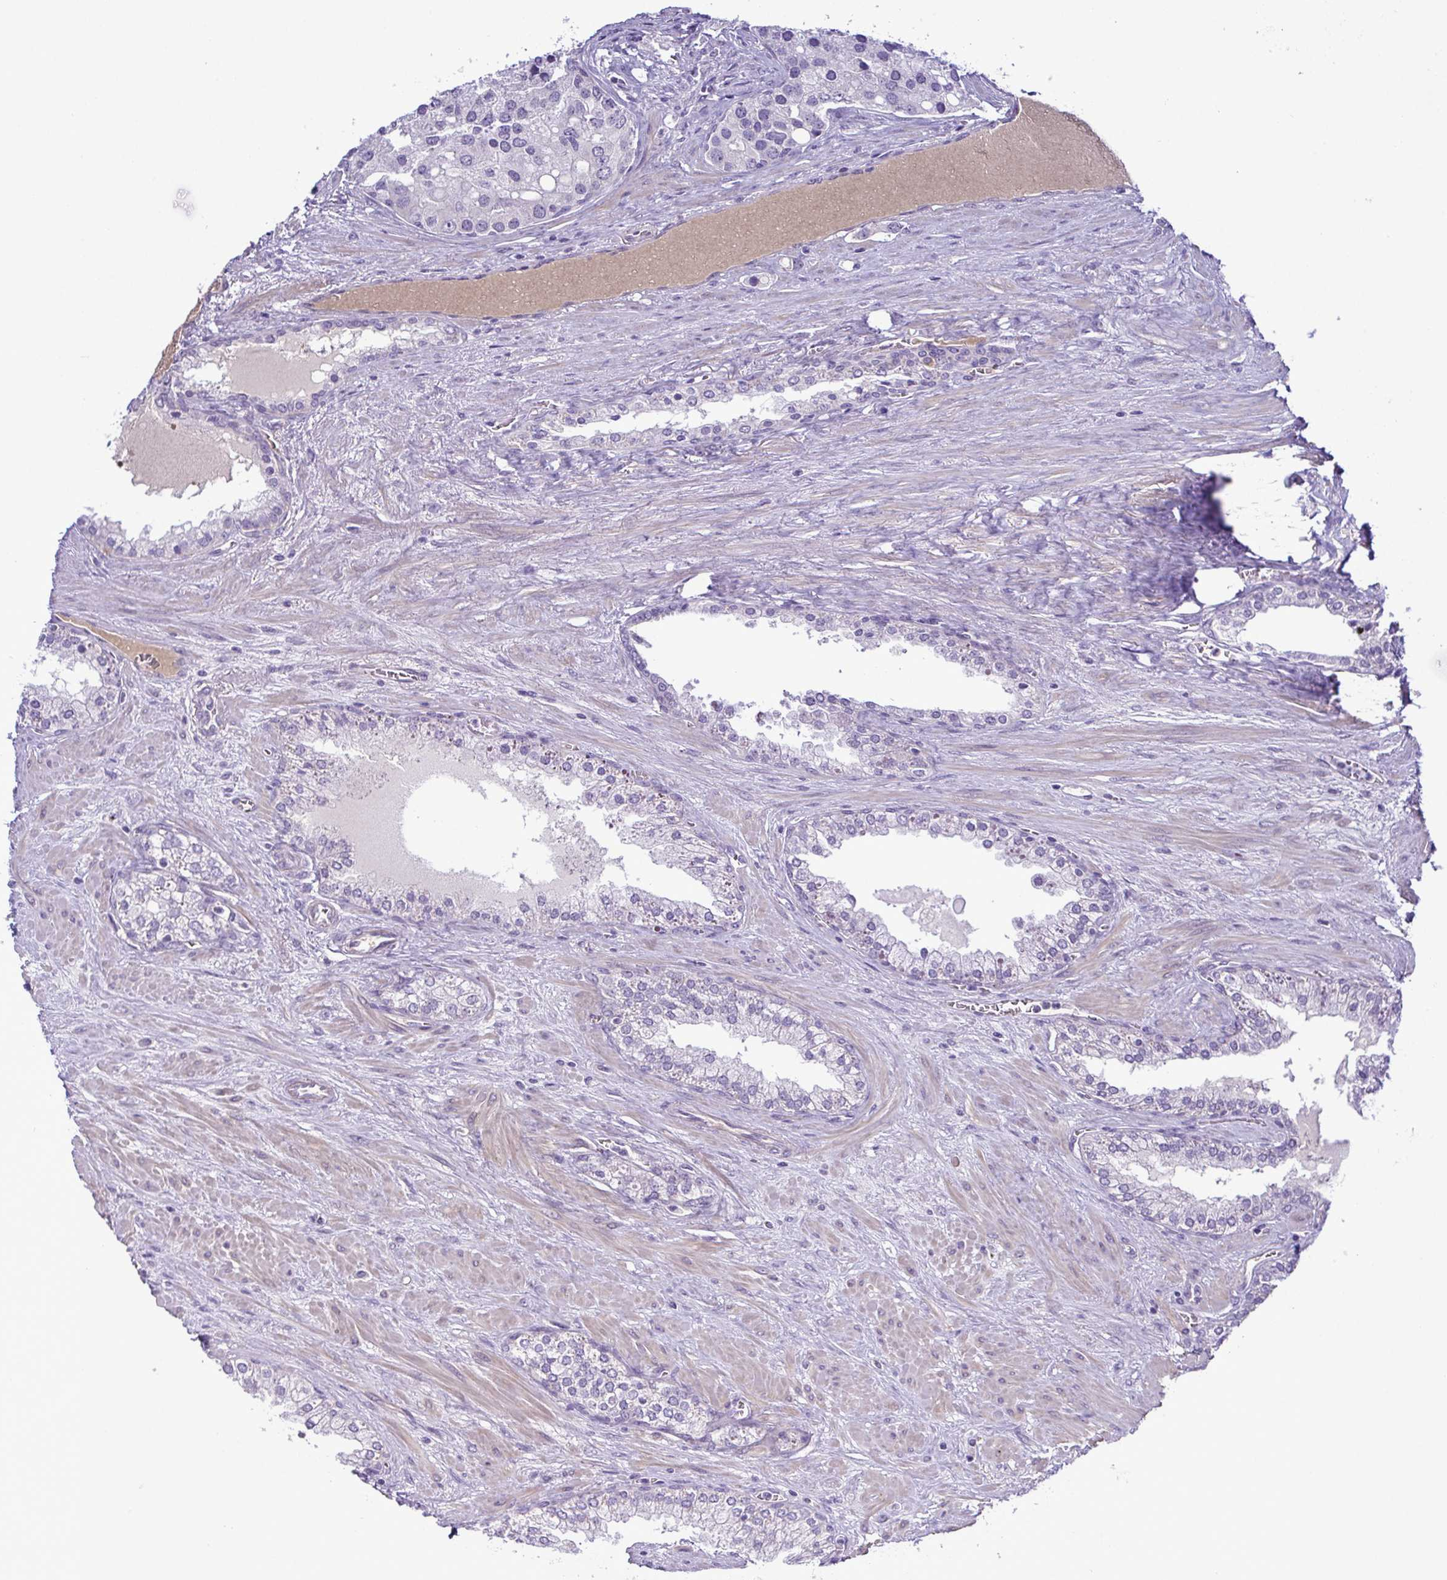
{"staining": {"intensity": "negative", "quantity": "none", "location": "none"}, "tissue": "prostate cancer", "cell_type": "Tumor cells", "image_type": "cancer", "snomed": [{"axis": "morphology", "description": "Adenocarcinoma, High grade"}, {"axis": "topography", "description": "Prostate"}], "caption": "Immunohistochemical staining of human prostate cancer shows no significant staining in tumor cells.", "gene": "SYNPO2L", "patient": {"sex": "male", "age": 67}}